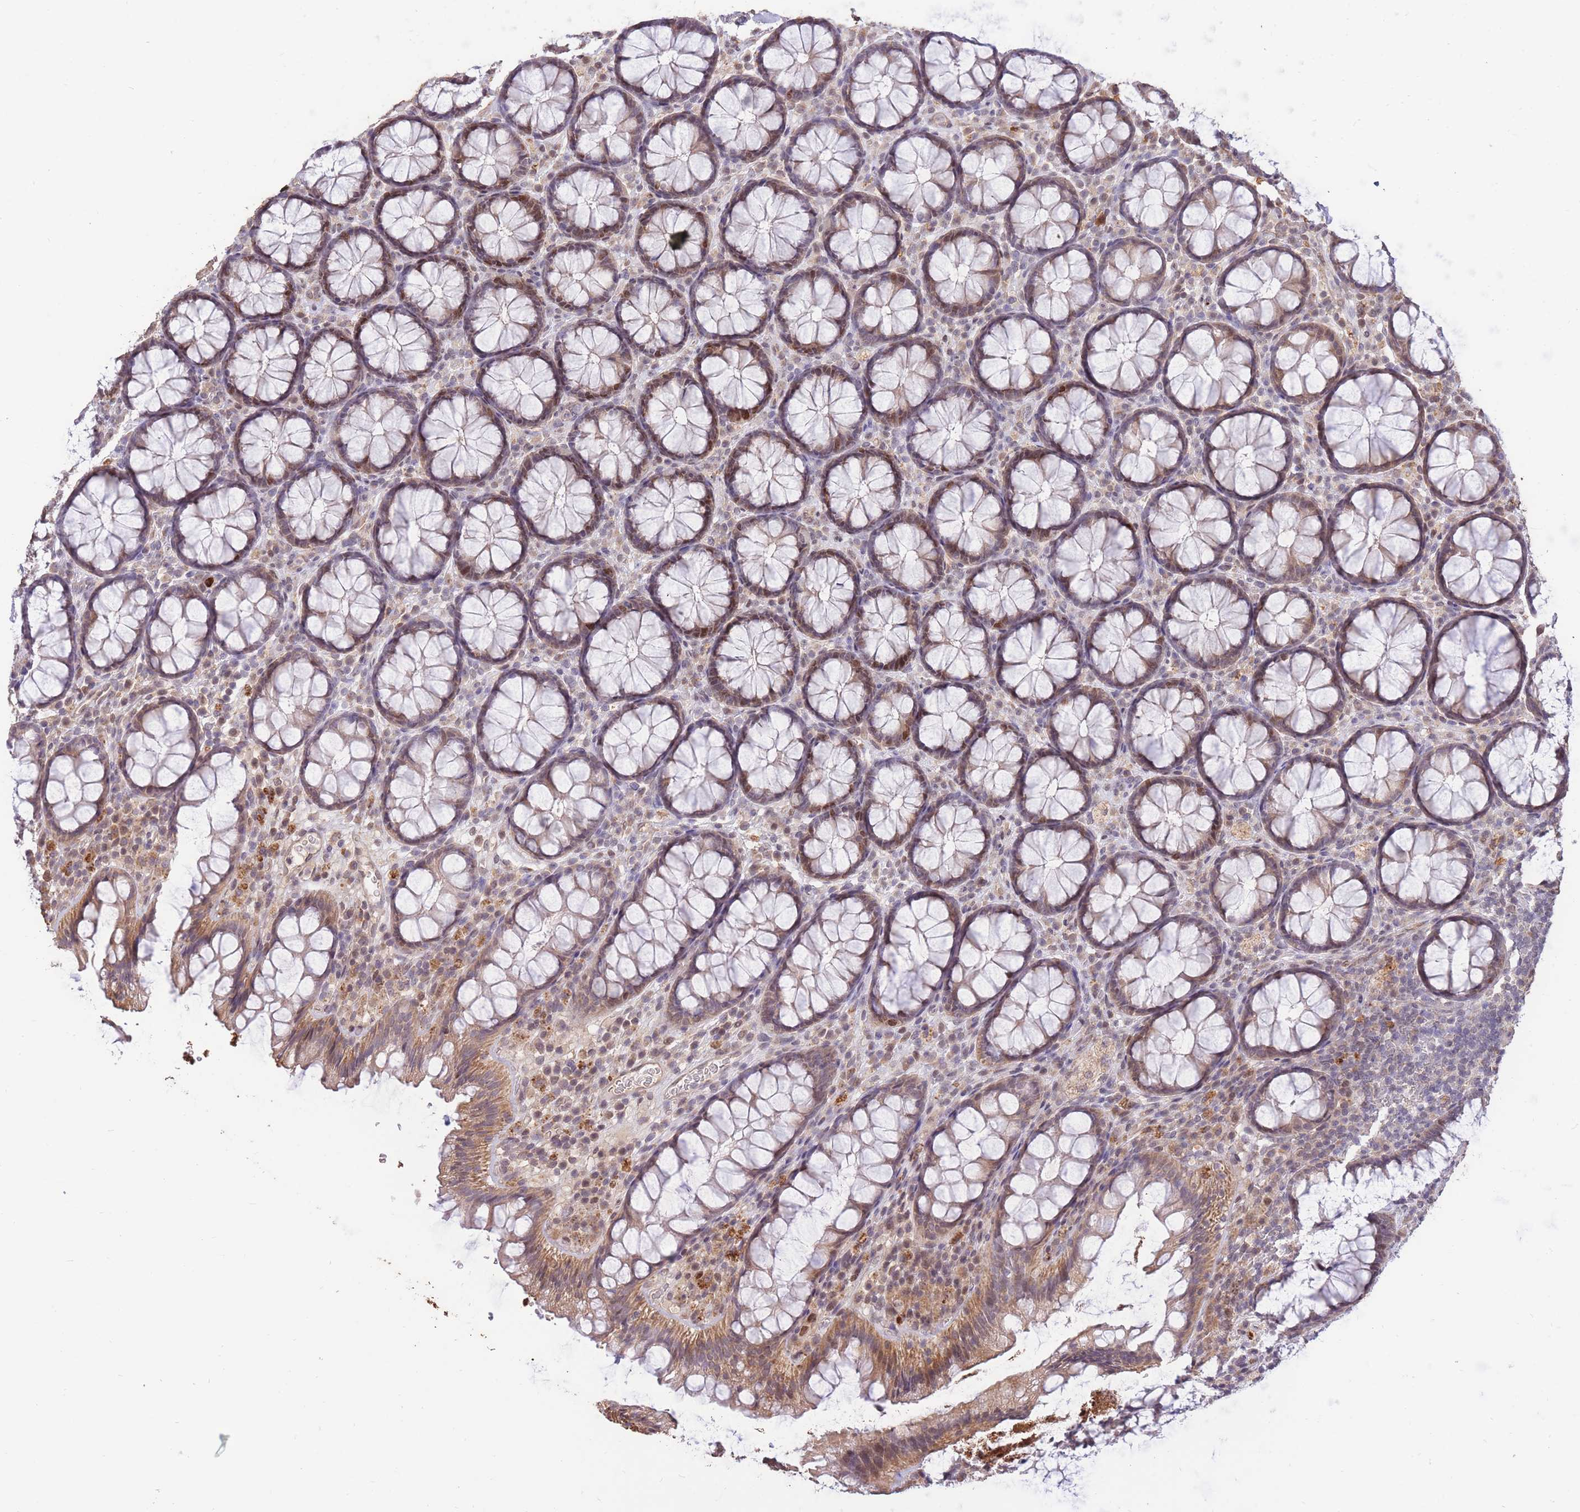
{"staining": {"intensity": "moderate", "quantity": ">75%", "location": "cytoplasmic/membranous"}, "tissue": "rectum", "cell_type": "Glandular cells", "image_type": "normal", "snomed": [{"axis": "morphology", "description": "Normal tissue, NOS"}, {"axis": "topography", "description": "Rectum"}], "caption": "This is a photomicrograph of IHC staining of unremarkable rectum, which shows moderate positivity in the cytoplasmic/membranous of glandular cells.", "gene": "RGS14", "patient": {"sex": "male", "age": 83}}